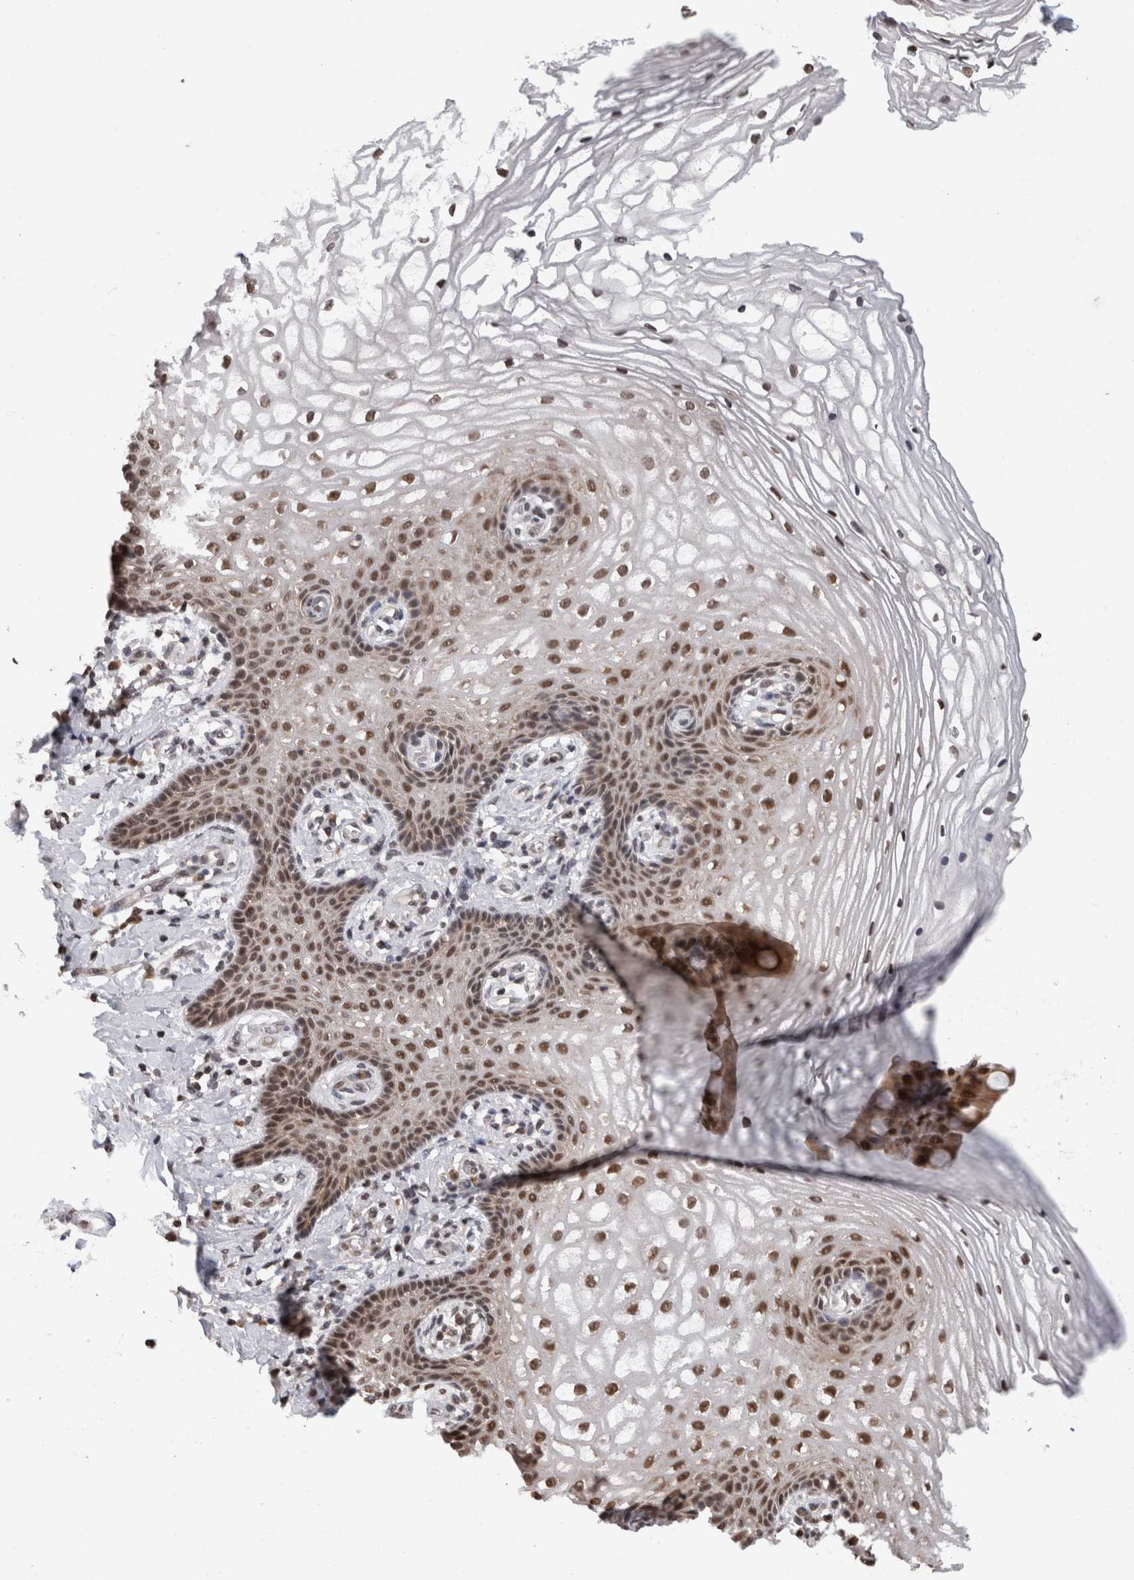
{"staining": {"intensity": "moderate", "quantity": ">75%", "location": "nuclear"}, "tissue": "vagina", "cell_type": "Squamous epithelial cells", "image_type": "normal", "snomed": [{"axis": "morphology", "description": "Normal tissue, NOS"}, {"axis": "topography", "description": "Vagina"}], "caption": "Immunohistochemistry (IHC) of unremarkable vagina shows medium levels of moderate nuclear expression in approximately >75% of squamous epithelial cells.", "gene": "ZBTB11", "patient": {"sex": "female", "age": 60}}